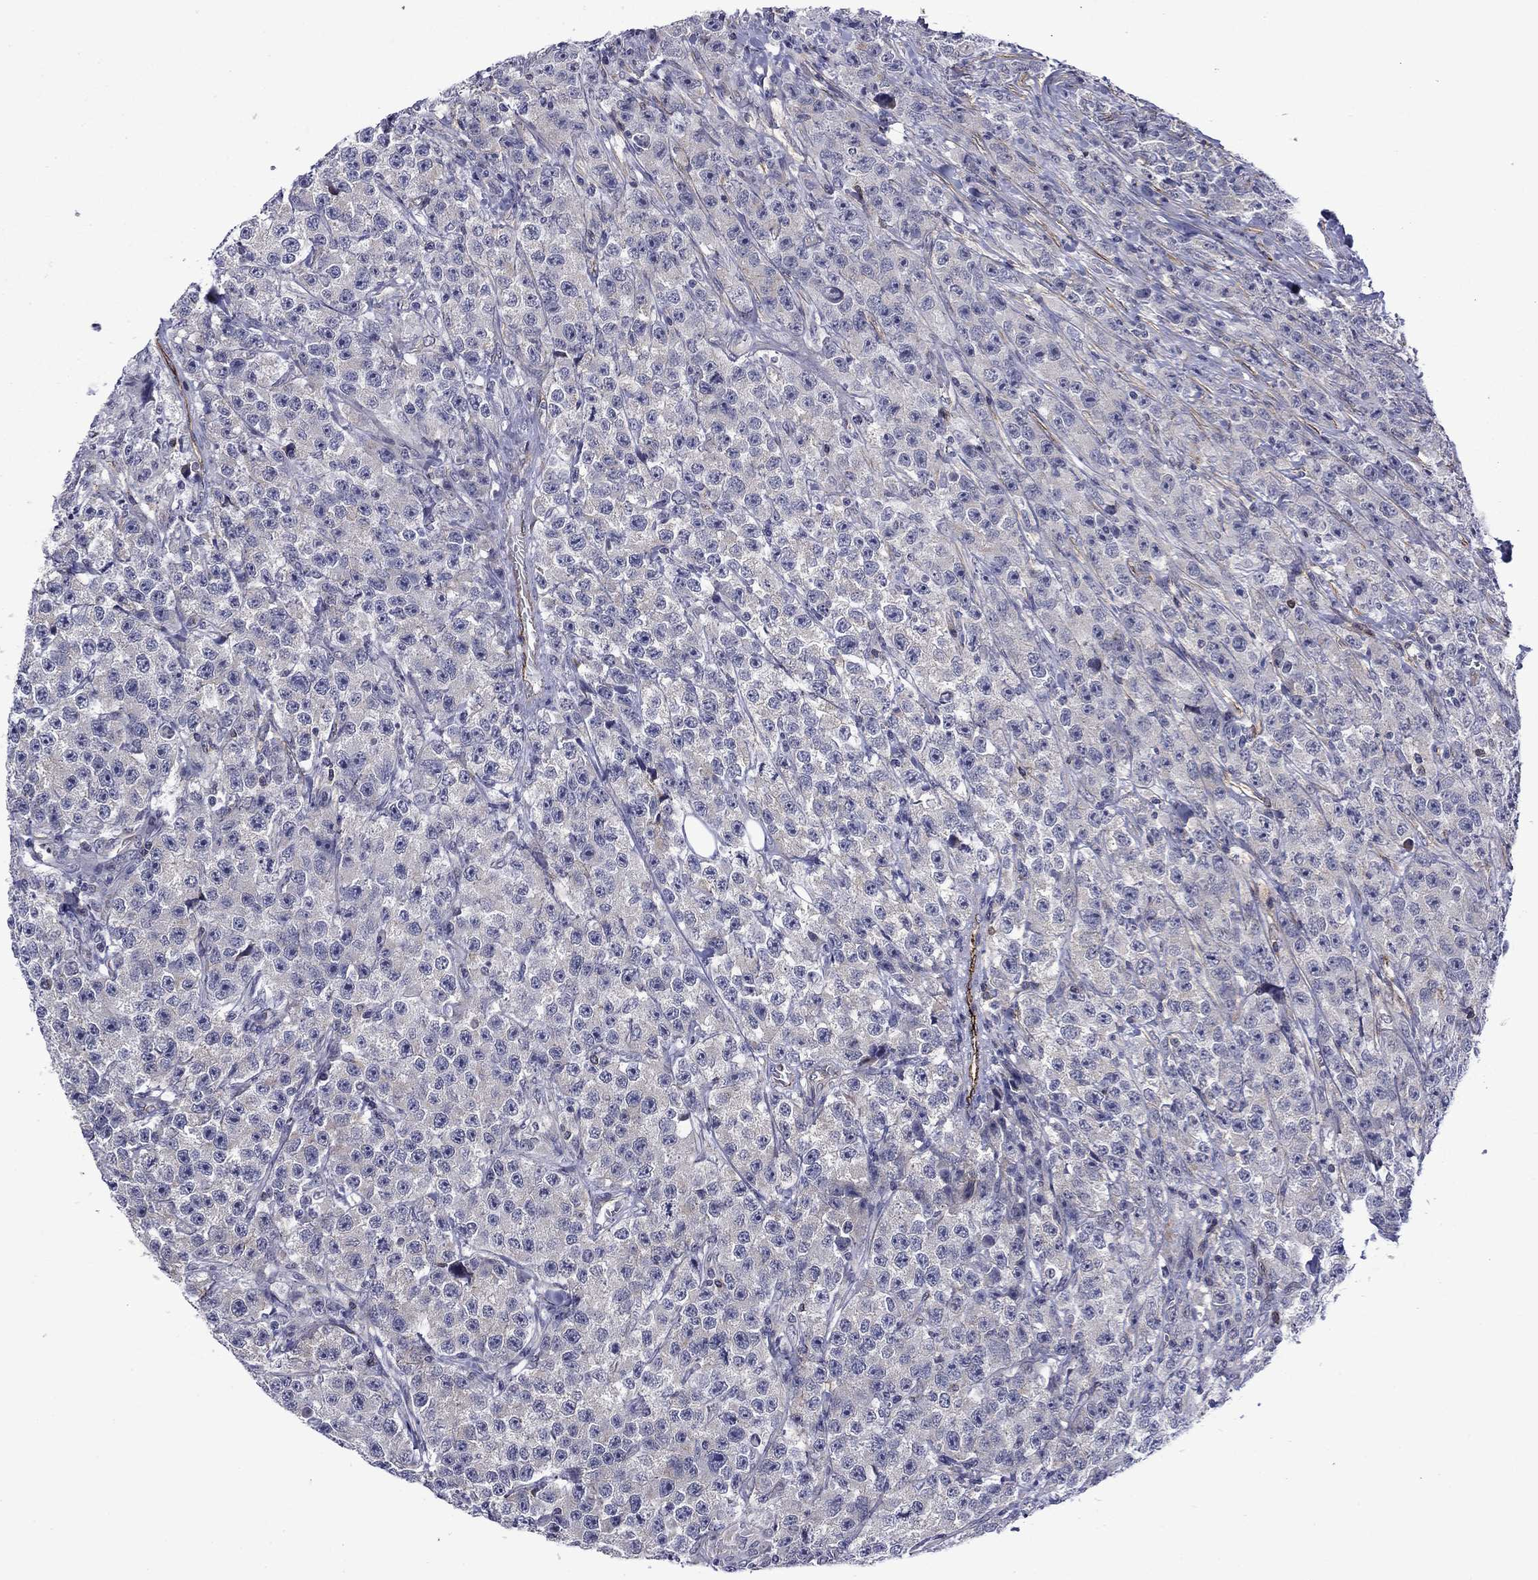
{"staining": {"intensity": "moderate", "quantity": "<25%", "location": "cytoplasmic/membranous"}, "tissue": "testis cancer", "cell_type": "Tumor cells", "image_type": "cancer", "snomed": [{"axis": "morphology", "description": "Seminoma, NOS"}, {"axis": "topography", "description": "Testis"}], "caption": "The image displays staining of seminoma (testis), revealing moderate cytoplasmic/membranous protein positivity (brown color) within tumor cells.", "gene": "LMO7", "patient": {"sex": "male", "age": 59}}